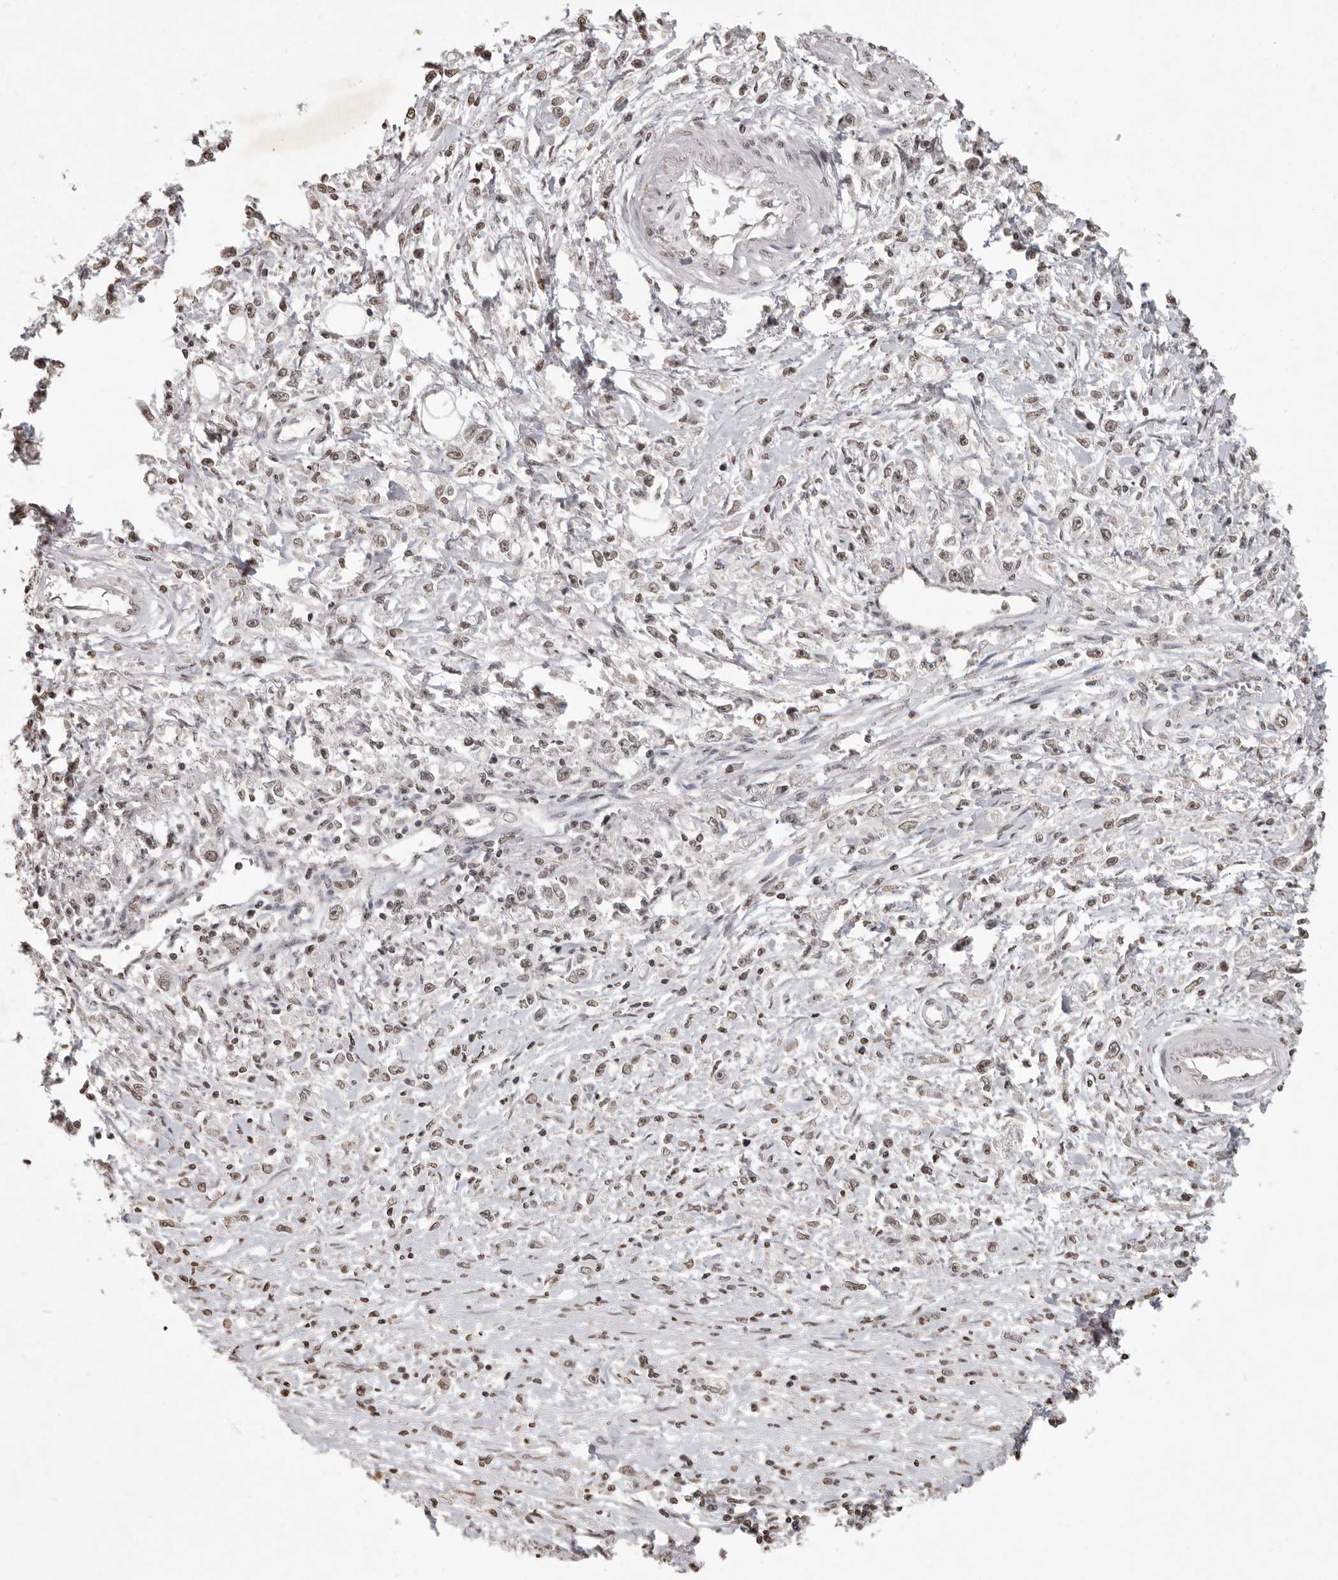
{"staining": {"intensity": "weak", "quantity": ">75%", "location": "nuclear"}, "tissue": "stomach cancer", "cell_type": "Tumor cells", "image_type": "cancer", "snomed": [{"axis": "morphology", "description": "Adenocarcinoma, NOS"}, {"axis": "topography", "description": "Stomach"}], "caption": "Immunohistochemical staining of stomach cancer (adenocarcinoma) demonstrates weak nuclear protein staining in approximately >75% of tumor cells.", "gene": "WDR45", "patient": {"sex": "female", "age": 59}}